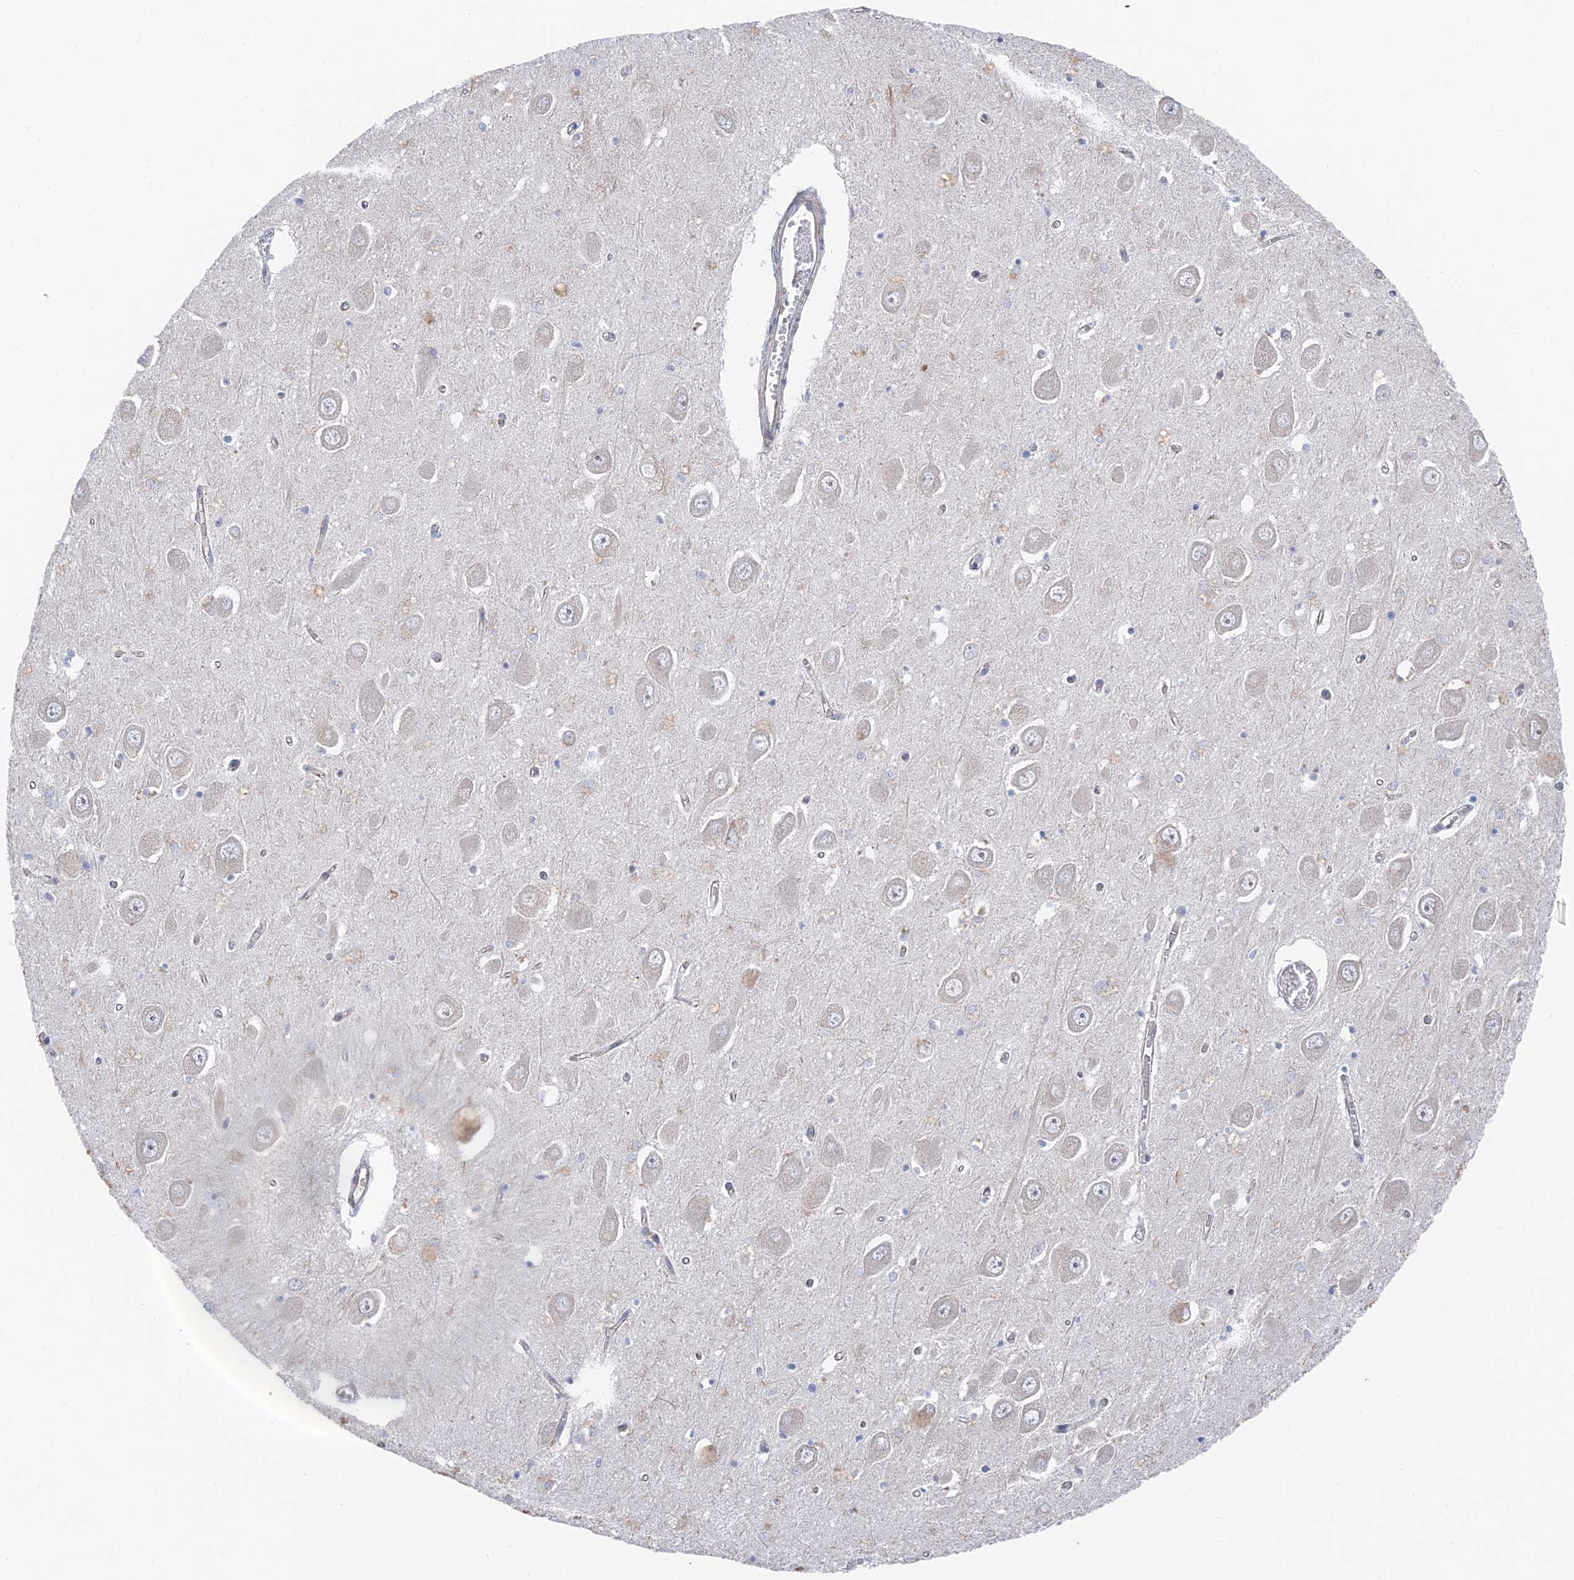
{"staining": {"intensity": "negative", "quantity": "none", "location": "none"}, "tissue": "hippocampus", "cell_type": "Glial cells", "image_type": "normal", "snomed": [{"axis": "morphology", "description": "Normal tissue, NOS"}, {"axis": "topography", "description": "Hippocampus"}], "caption": "IHC of unremarkable human hippocampus demonstrates no staining in glial cells.", "gene": "CFAP92", "patient": {"sex": "male", "age": 70}}